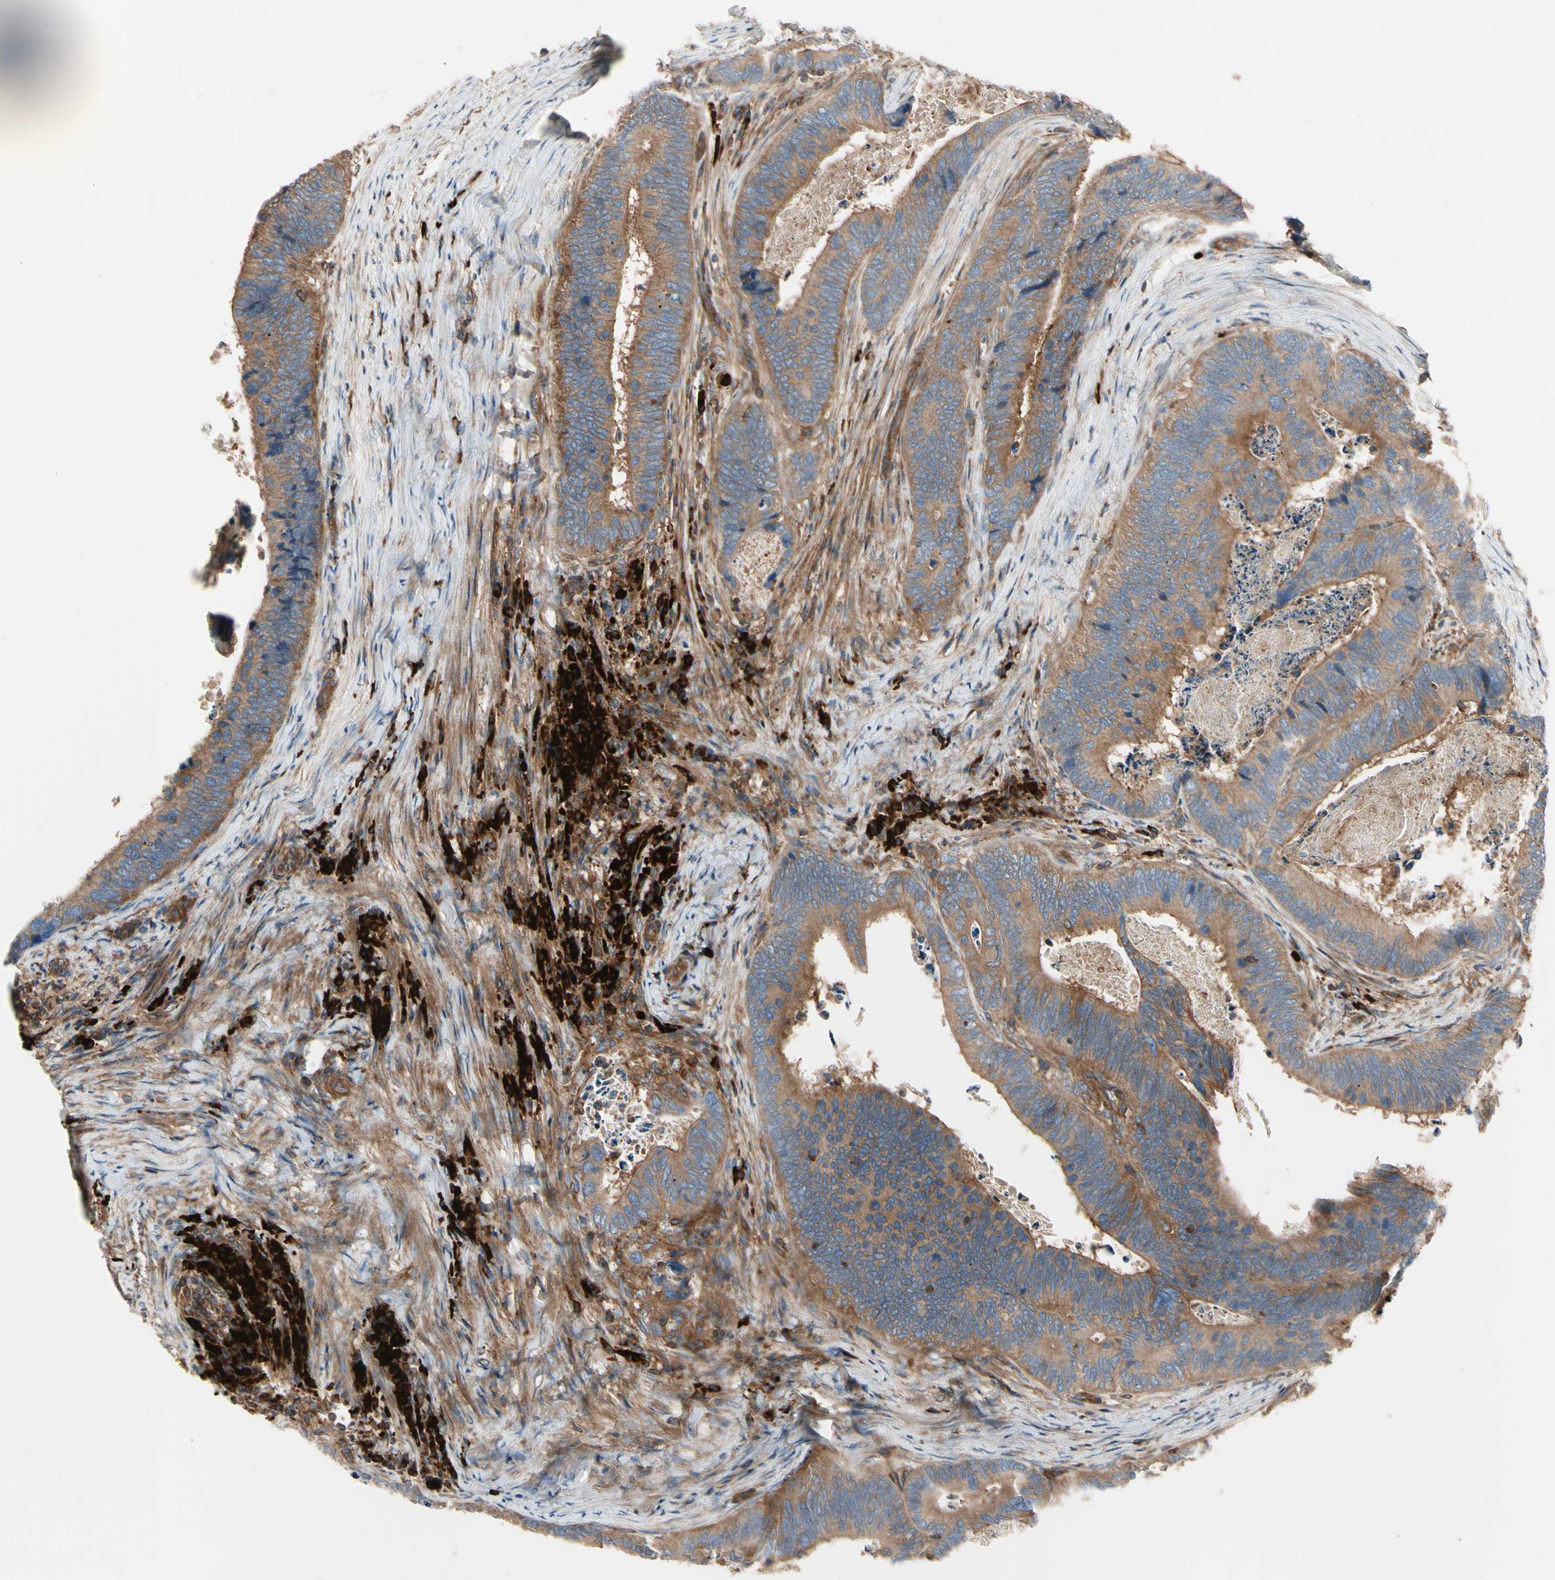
{"staining": {"intensity": "moderate", "quantity": ">75%", "location": "cytoplasmic/membranous"}, "tissue": "colorectal cancer", "cell_type": "Tumor cells", "image_type": "cancer", "snomed": [{"axis": "morphology", "description": "Adenocarcinoma, NOS"}, {"axis": "topography", "description": "Colon"}], "caption": "Immunohistochemical staining of human adenocarcinoma (colorectal) demonstrates medium levels of moderate cytoplasmic/membranous positivity in approximately >75% of tumor cells.", "gene": "ROCK1", "patient": {"sex": "male", "age": 72}}